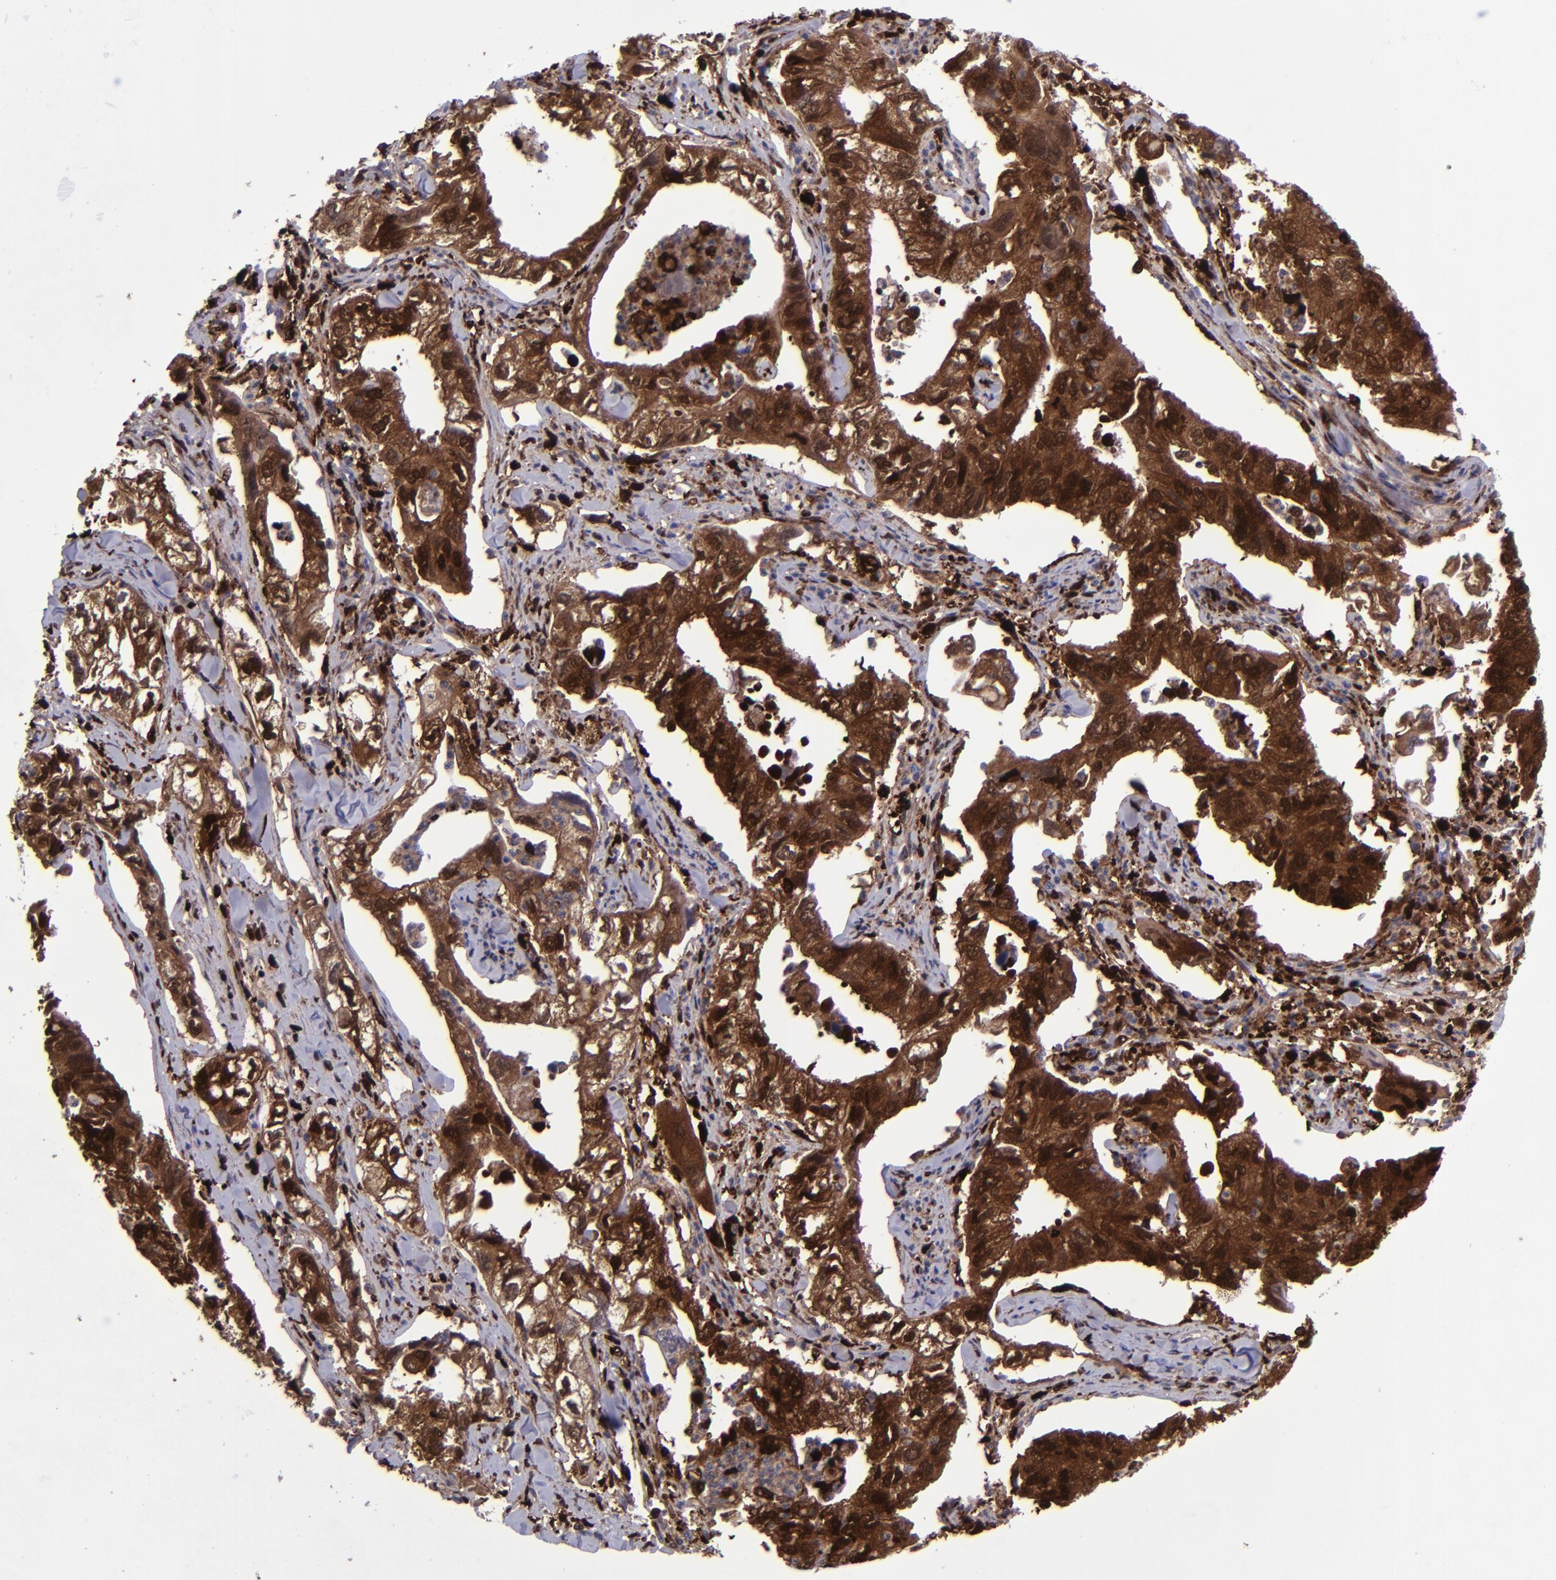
{"staining": {"intensity": "strong", "quantity": ">75%", "location": "cytoplasmic/membranous,nuclear"}, "tissue": "lung cancer", "cell_type": "Tumor cells", "image_type": "cancer", "snomed": [{"axis": "morphology", "description": "Adenocarcinoma, NOS"}, {"axis": "topography", "description": "Lung"}], "caption": "A brown stain labels strong cytoplasmic/membranous and nuclear positivity of a protein in human lung cancer (adenocarcinoma) tumor cells.", "gene": "TYMP", "patient": {"sex": "male", "age": 48}}